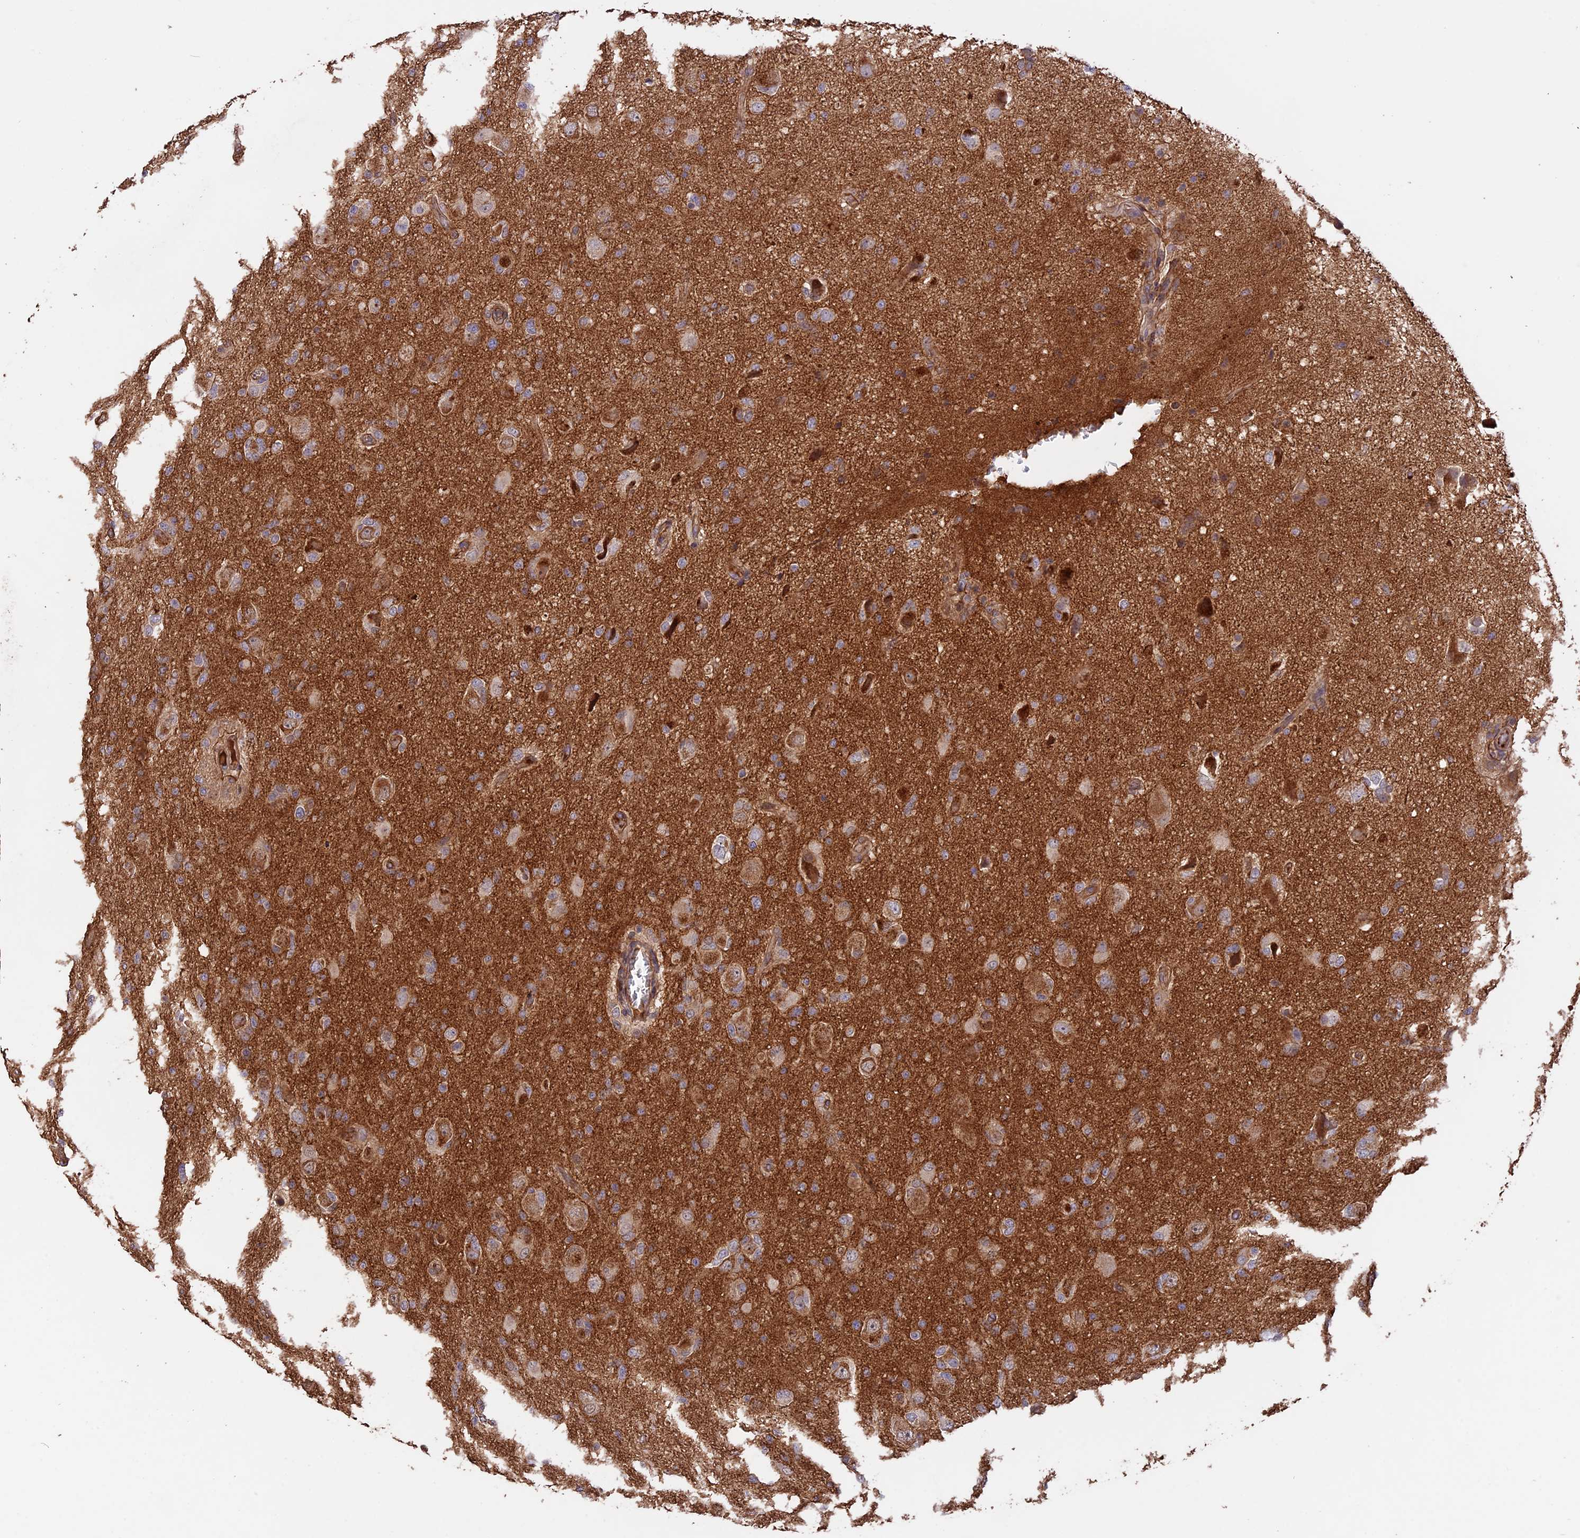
{"staining": {"intensity": "moderate", "quantity": ">75%", "location": "cytoplasmic/membranous"}, "tissue": "glioma", "cell_type": "Tumor cells", "image_type": "cancer", "snomed": [{"axis": "morphology", "description": "Glioma, malignant, High grade"}, {"axis": "topography", "description": "Brain"}], "caption": "High-magnification brightfield microscopy of glioma stained with DAB (brown) and counterstained with hematoxylin (blue). tumor cells exhibit moderate cytoplasmic/membranous staining is seen in approximately>75% of cells.", "gene": "RASAL1", "patient": {"sex": "female", "age": 57}}